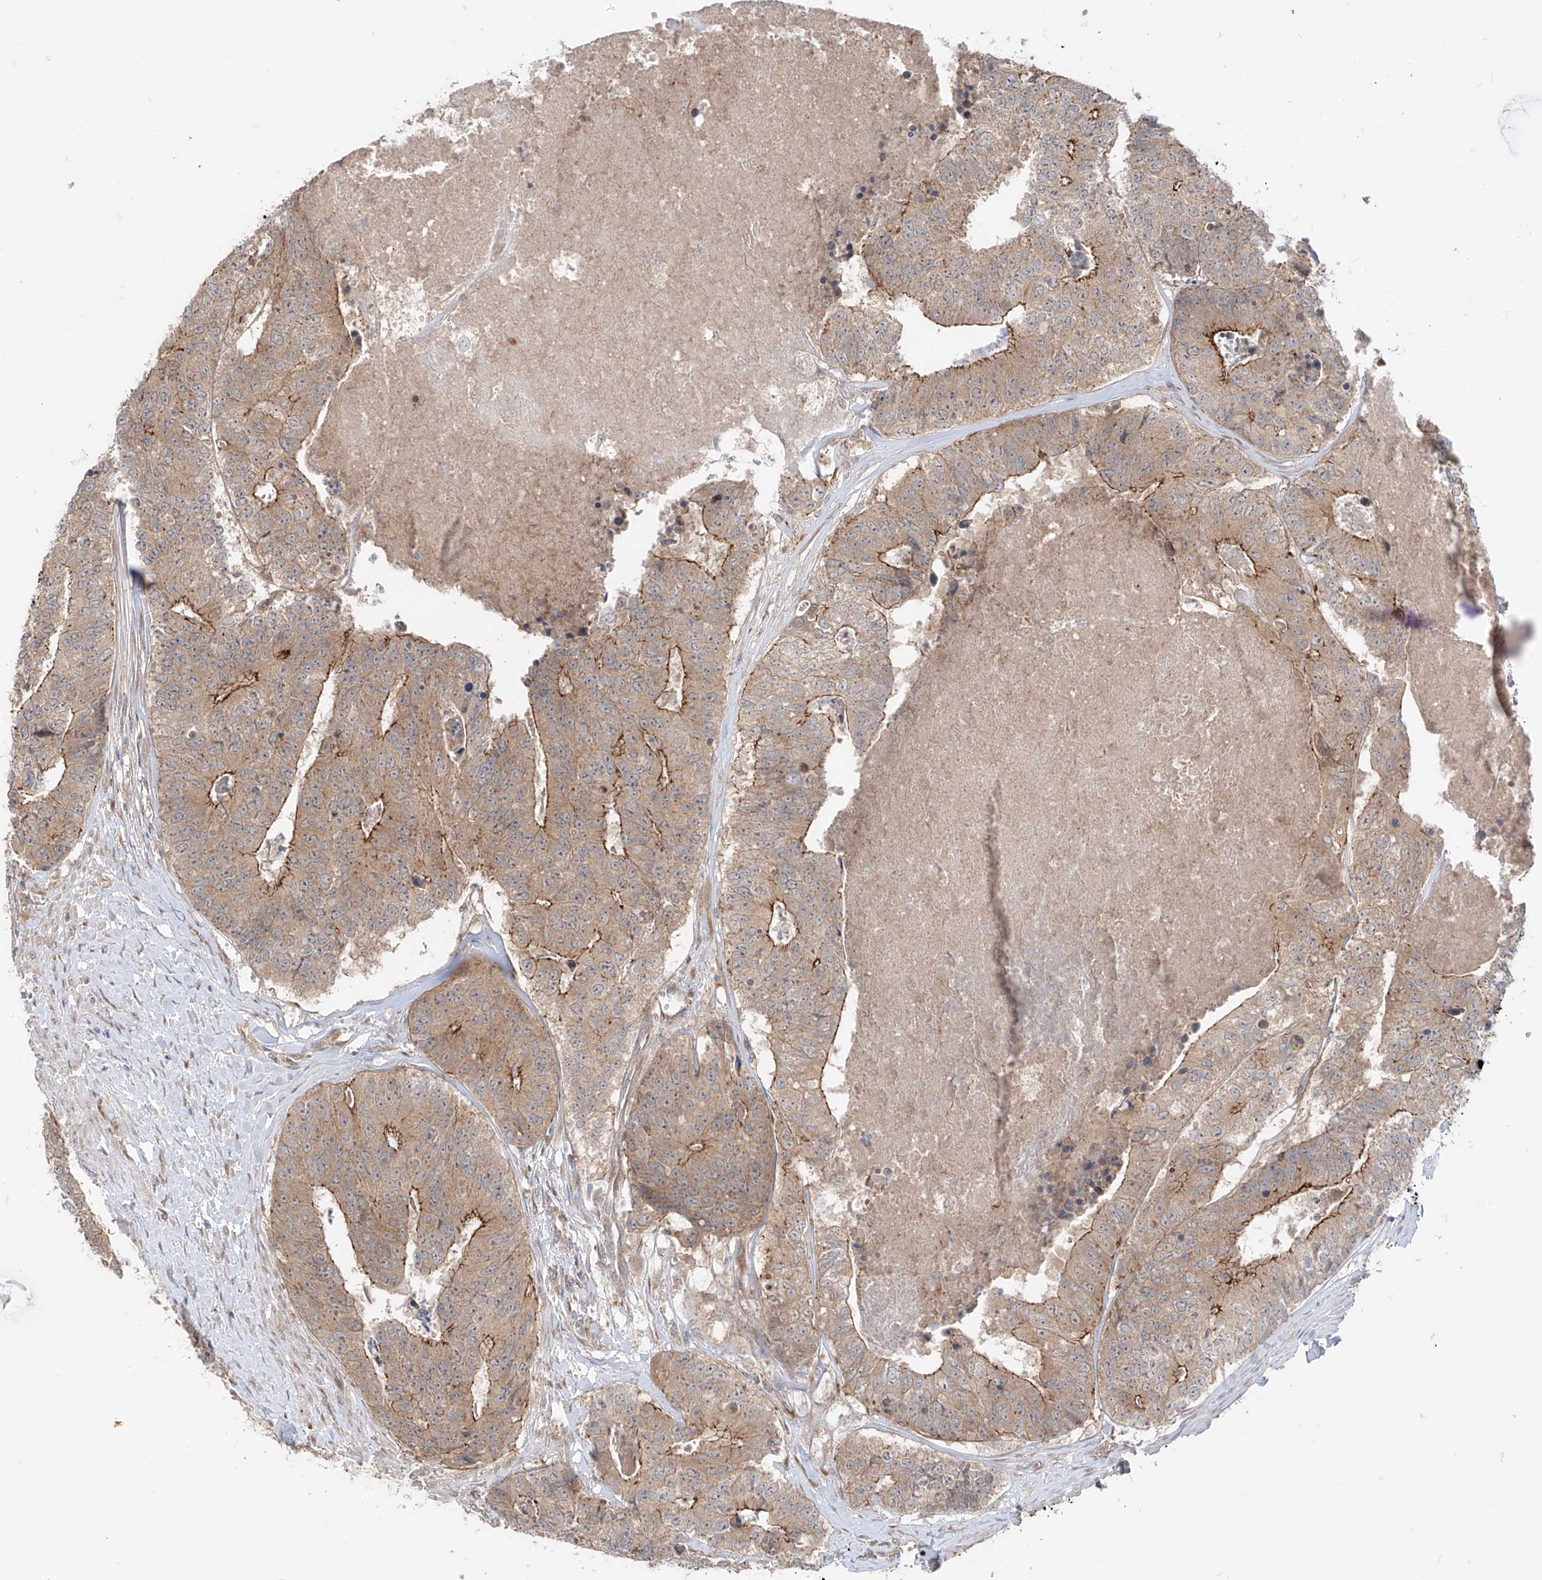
{"staining": {"intensity": "moderate", "quantity": ">75%", "location": "cytoplasmic/membranous"}, "tissue": "colorectal cancer", "cell_type": "Tumor cells", "image_type": "cancer", "snomed": [{"axis": "morphology", "description": "Adenocarcinoma, NOS"}, {"axis": "topography", "description": "Colon"}], "caption": "This is an image of immunohistochemistry staining of adenocarcinoma (colorectal), which shows moderate expression in the cytoplasmic/membranous of tumor cells.", "gene": "MTUS2", "patient": {"sex": "female", "age": 67}}